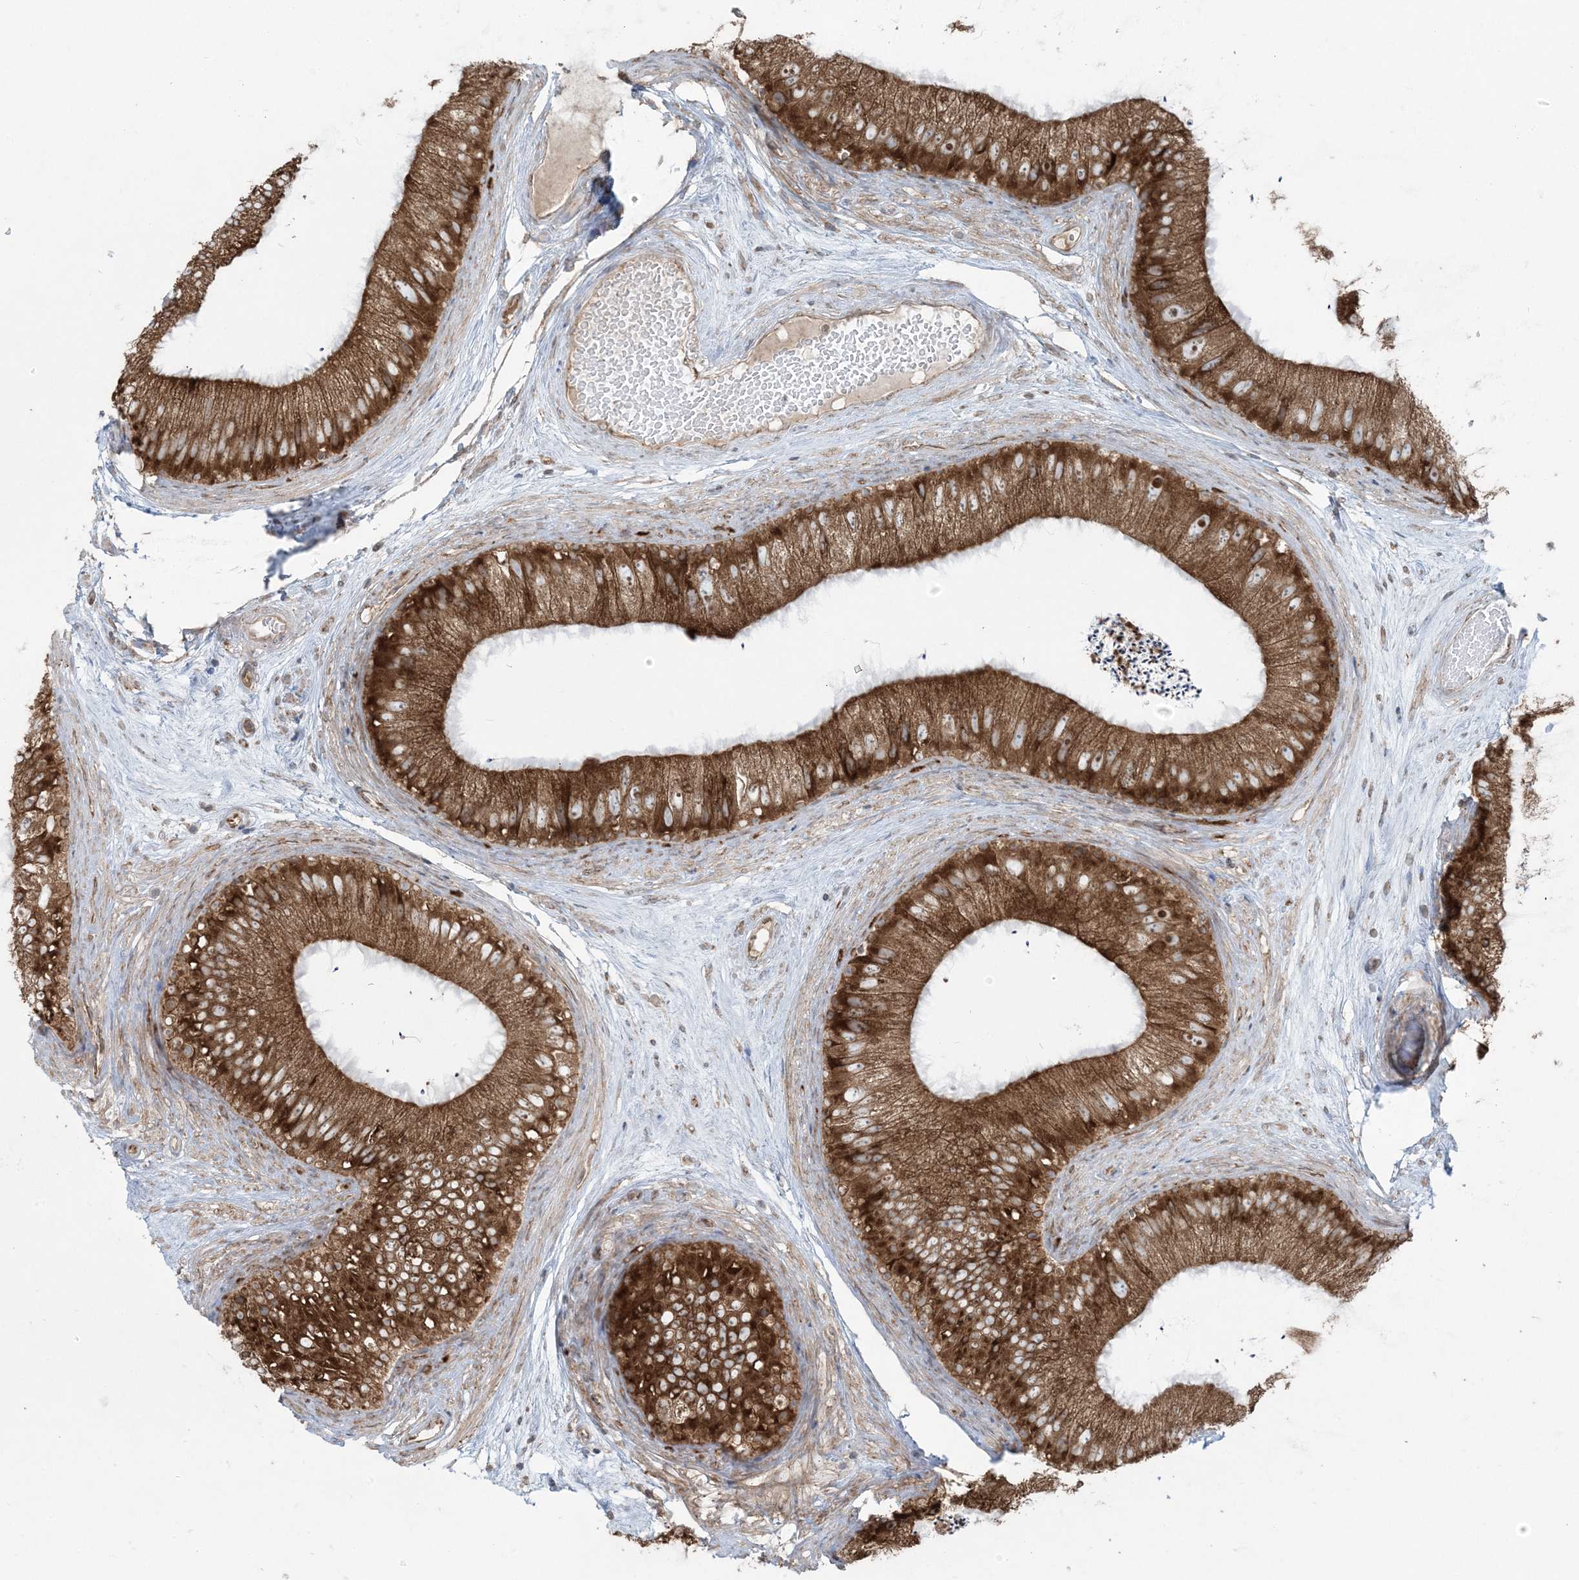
{"staining": {"intensity": "strong", "quantity": ">75%", "location": "cytoplasmic/membranous"}, "tissue": "epididymis", "cell_type": "Glandular cells", "image_type": "normal", "snomed": [{"axis": "morphology", "description": "Normal tissue, NOS"}, {"axis": "topography", "description": "Epididymis"}], "caption": "This histopathology image demonstrates immunohistochemistry (IHC) staining of benign epididymis, with high strong cytoplasmic/membranous positivity in approximately >75% of glandular cells.", "gene": "UBXN4", "patient": {"sex": "male", "age": 77}}